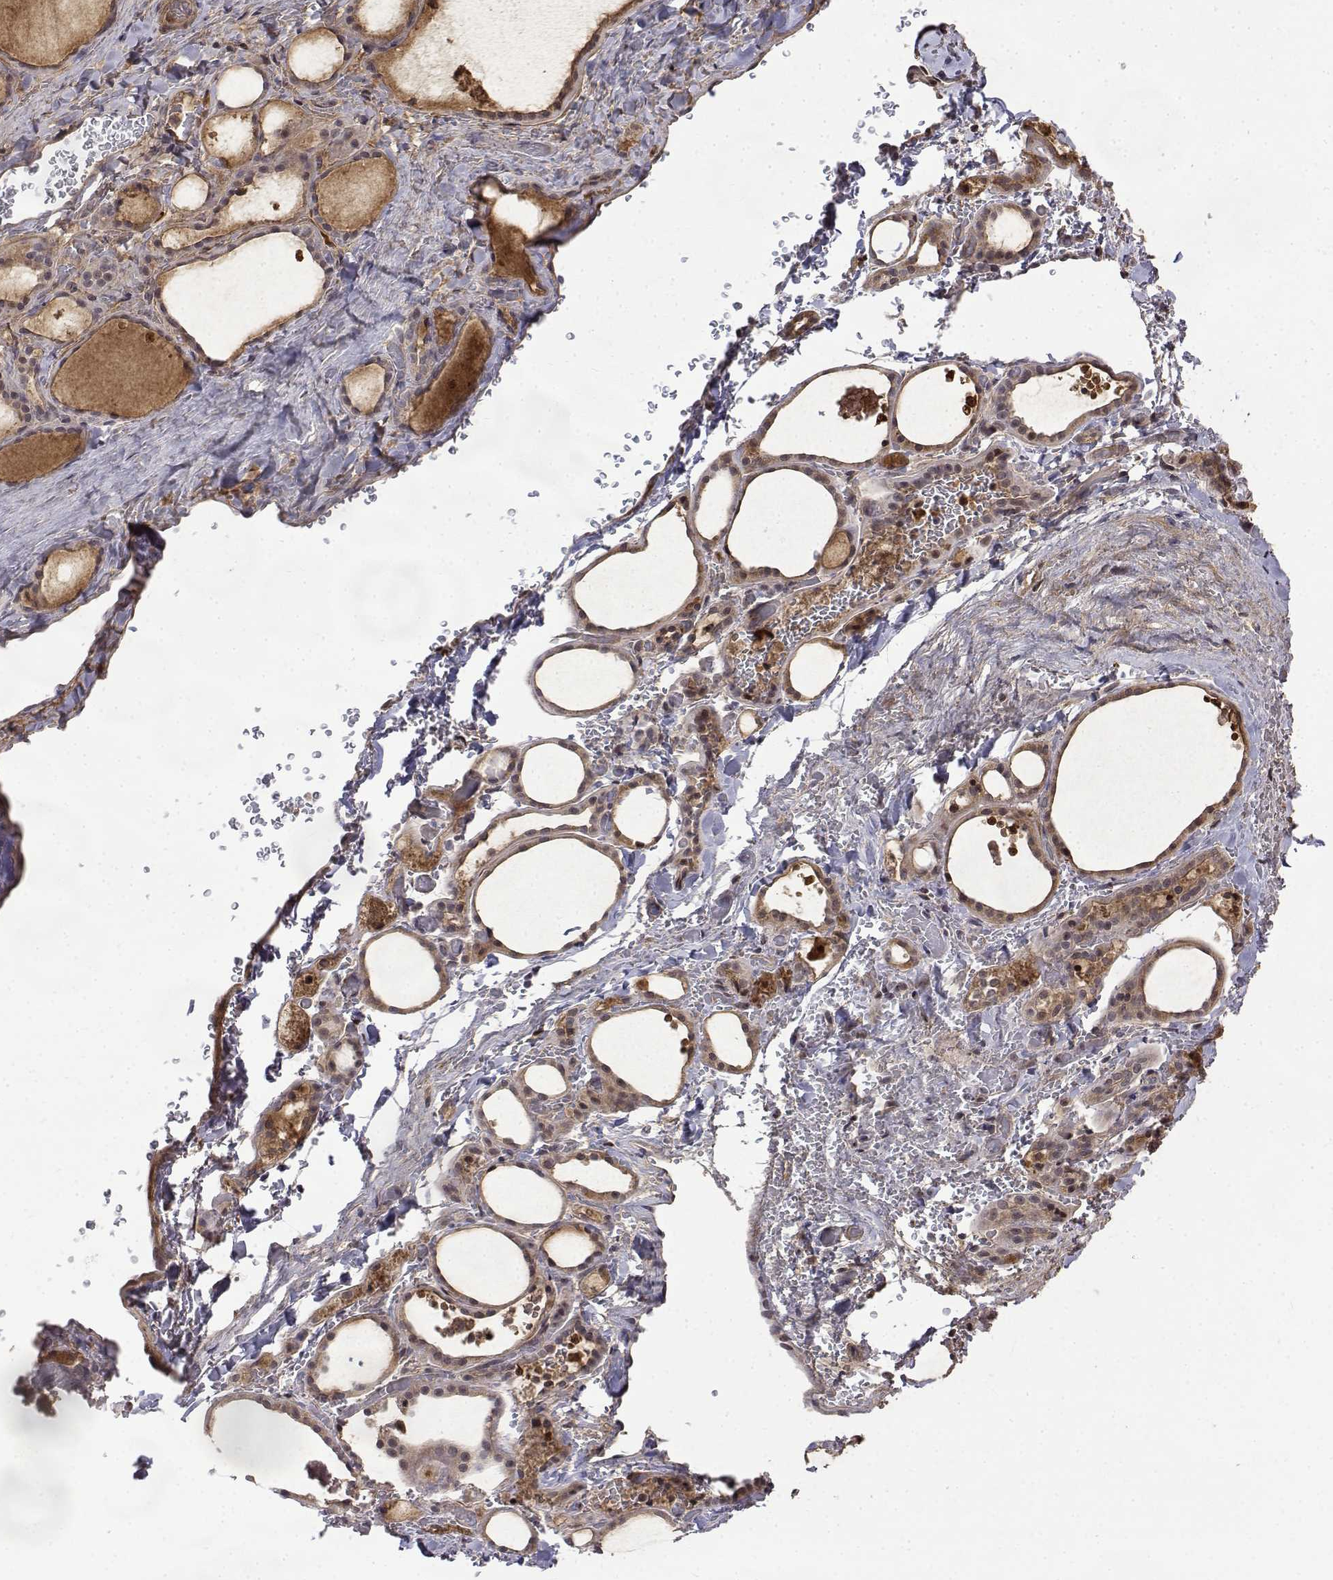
{"staining": {"intensity": "moderate", "quantity": ">75%", "location": "cytoplasmic/membranous"}, "tissue": "thyroid gland", "cell_type": "Glandular cells", "image_type": "normal", "snomed": [{"axis": "morphology", "description": "Normal tissue, NOS"}, {"axis": "topography", "description": "Thyroid gland"}], "caption": "An image of human thyroid gland stained for a protein exhibits moderate cytoplasmic/membranous brown staining in glandular cells.", "gene": "ITGA7", "patient": {"sex": "female", "age": 36}}